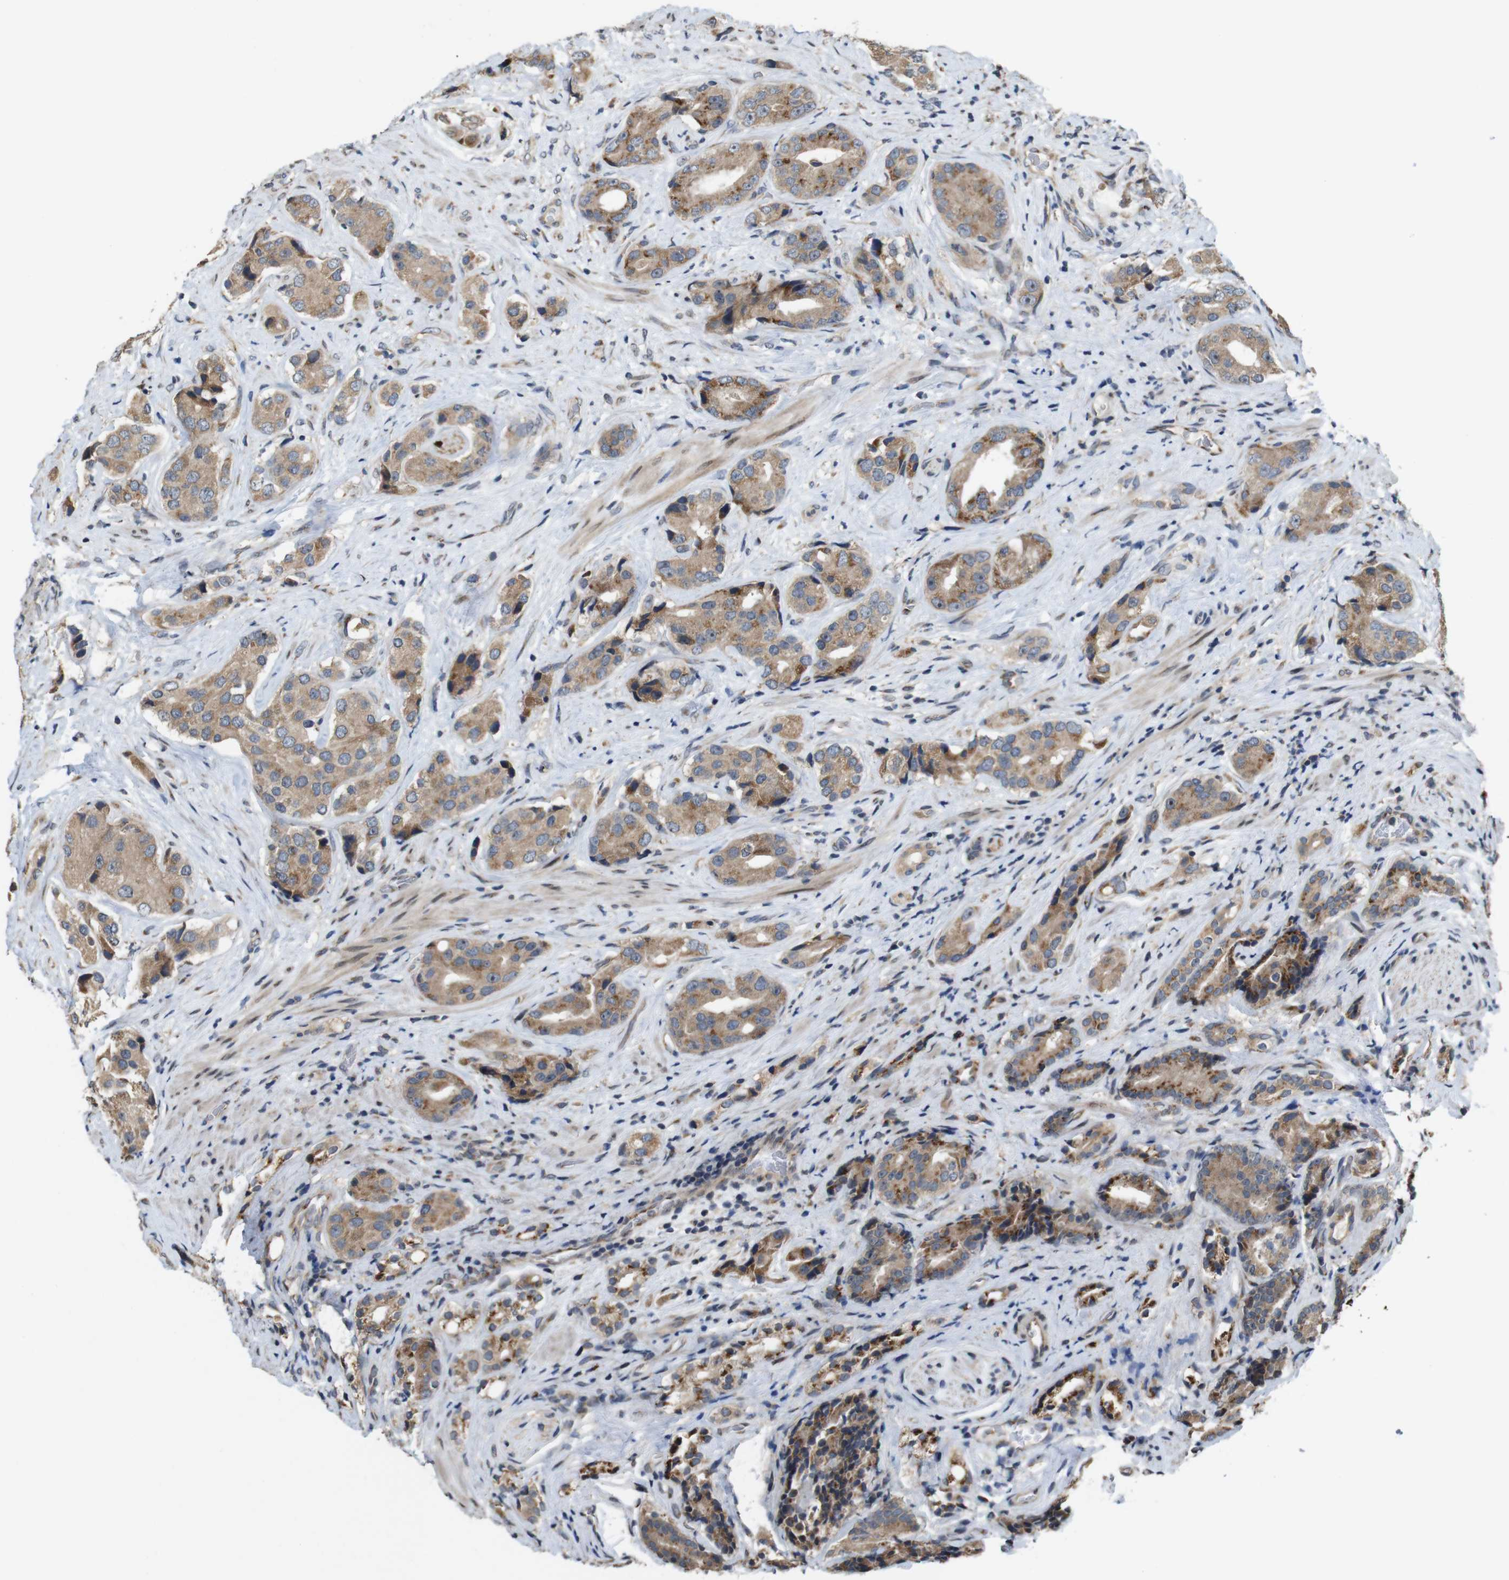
{"staining": {"intensity": "moderate", "quantity": ">75%", "location": "cytoplasmic/membranous"}, "tissue": "prostate cancer", "cell_type": "Tumor cells", "image_type": "cancer", "snomed": [{"axis": "morphology", "description": "Adenocarcinoma, High grade"}, {"axis": "topography", "description": "Prostate"}], "caption": "A high-resolution histopathology image shows immunohistochemistry staining of adenocarcinoma (high-grade) (prostate), which shows moderate cytoplasmic/membranous expression in approximately >75% of tumor cells.", "gene": "EFCAB14", "patient": {"sex": "male", "age": 71}}